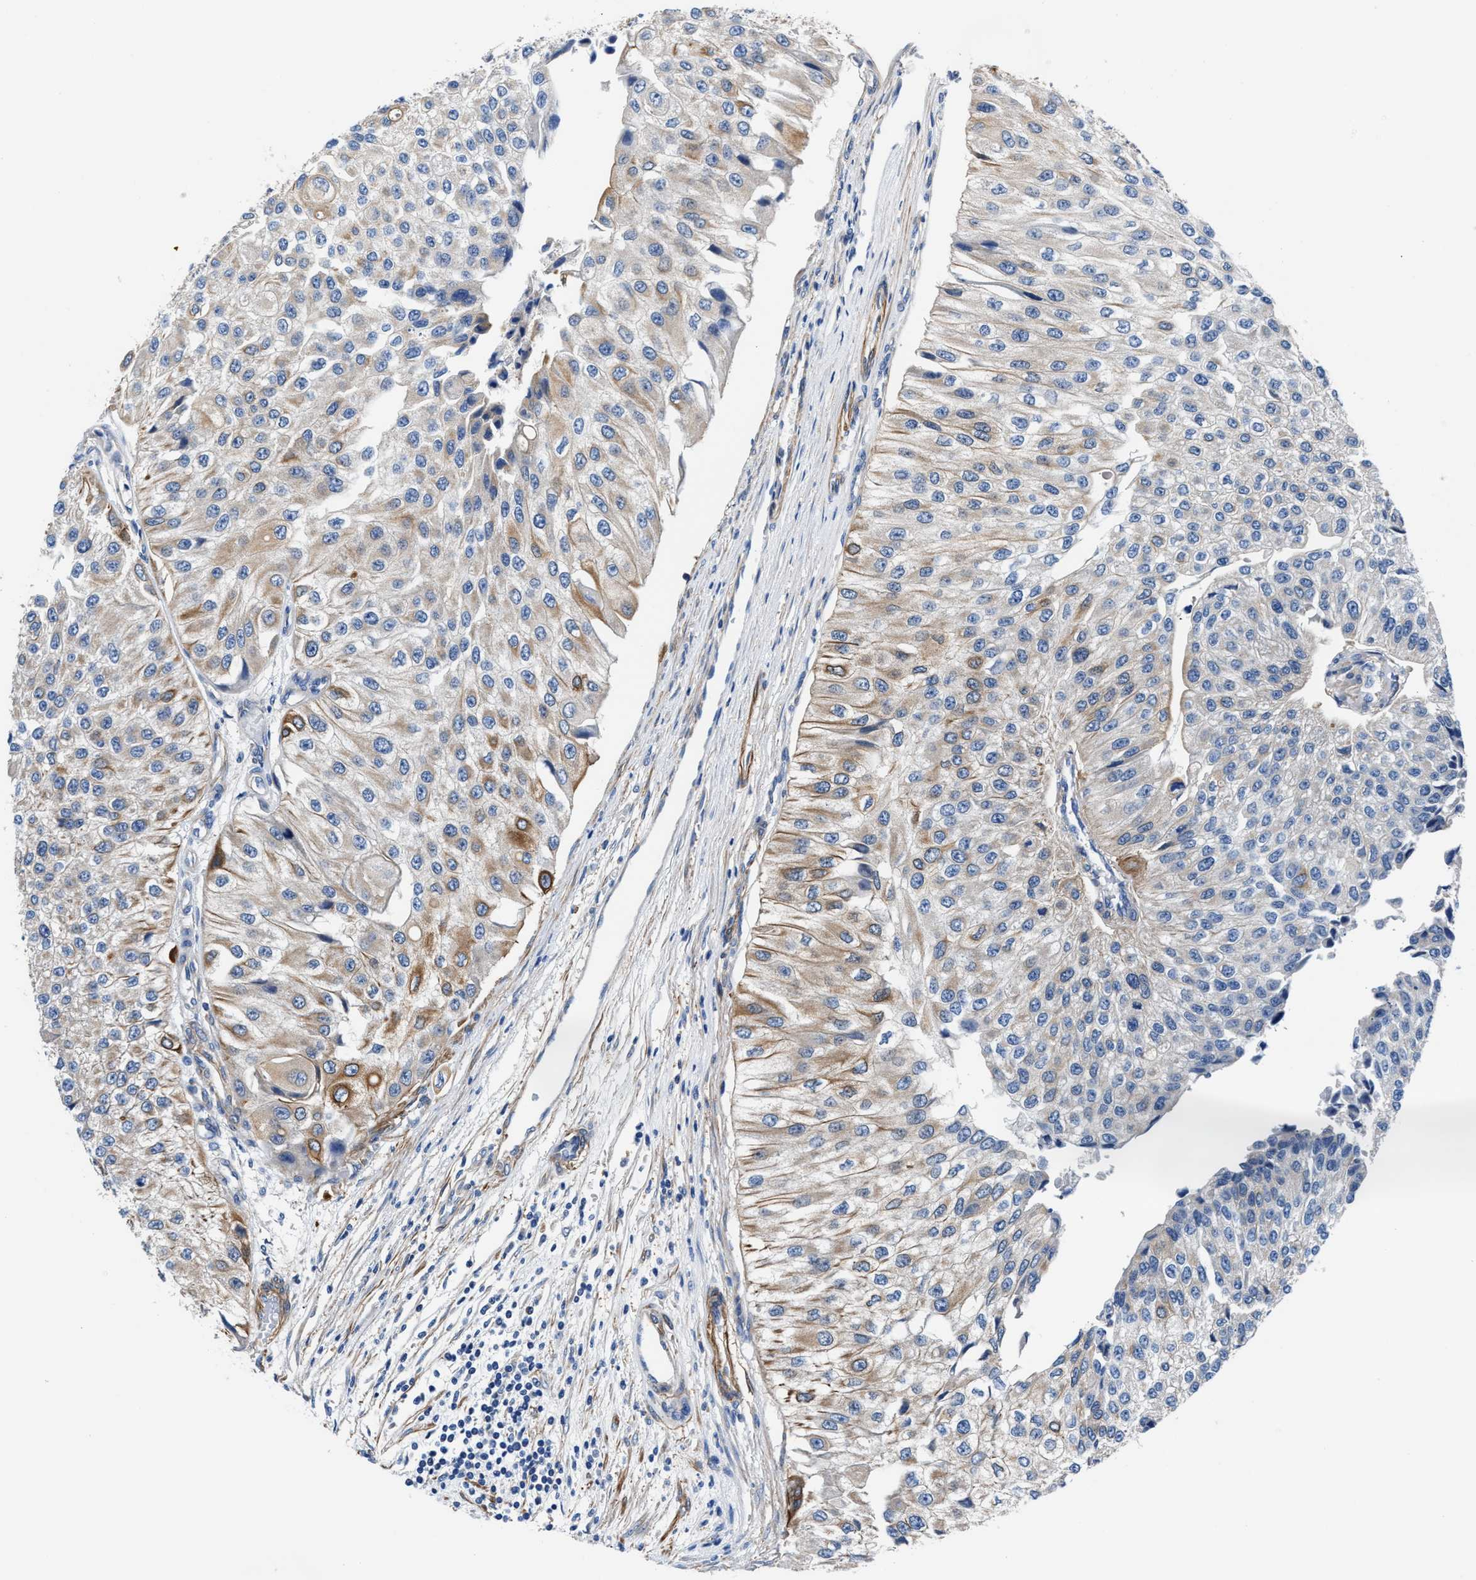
{"staining": {"intensity": "moderate", "quantity": "<25%", "location": "cytoplasmic/membranous"}, "tissue": "urothelial cancer", "cell_type": "Tumor cells", "image_type": "cancer", "snomed": [{"axis": "morphology", "description": "Urothelial carcinoma, High grade"}, {"axis": "topography", "description": "Kidney"}, {"axis": "topography", "description": "Urinary bladder"}], "caption": "DAB (3,3'-diaminobenzidine) immunohistochemical staining of human urothelial cancer exhibits moderate cytoplasmic/membranous protein expression in approximately <25% of tumor cells.", "gene": "PARG", "patient": {"sex": "male", "age": 77}}